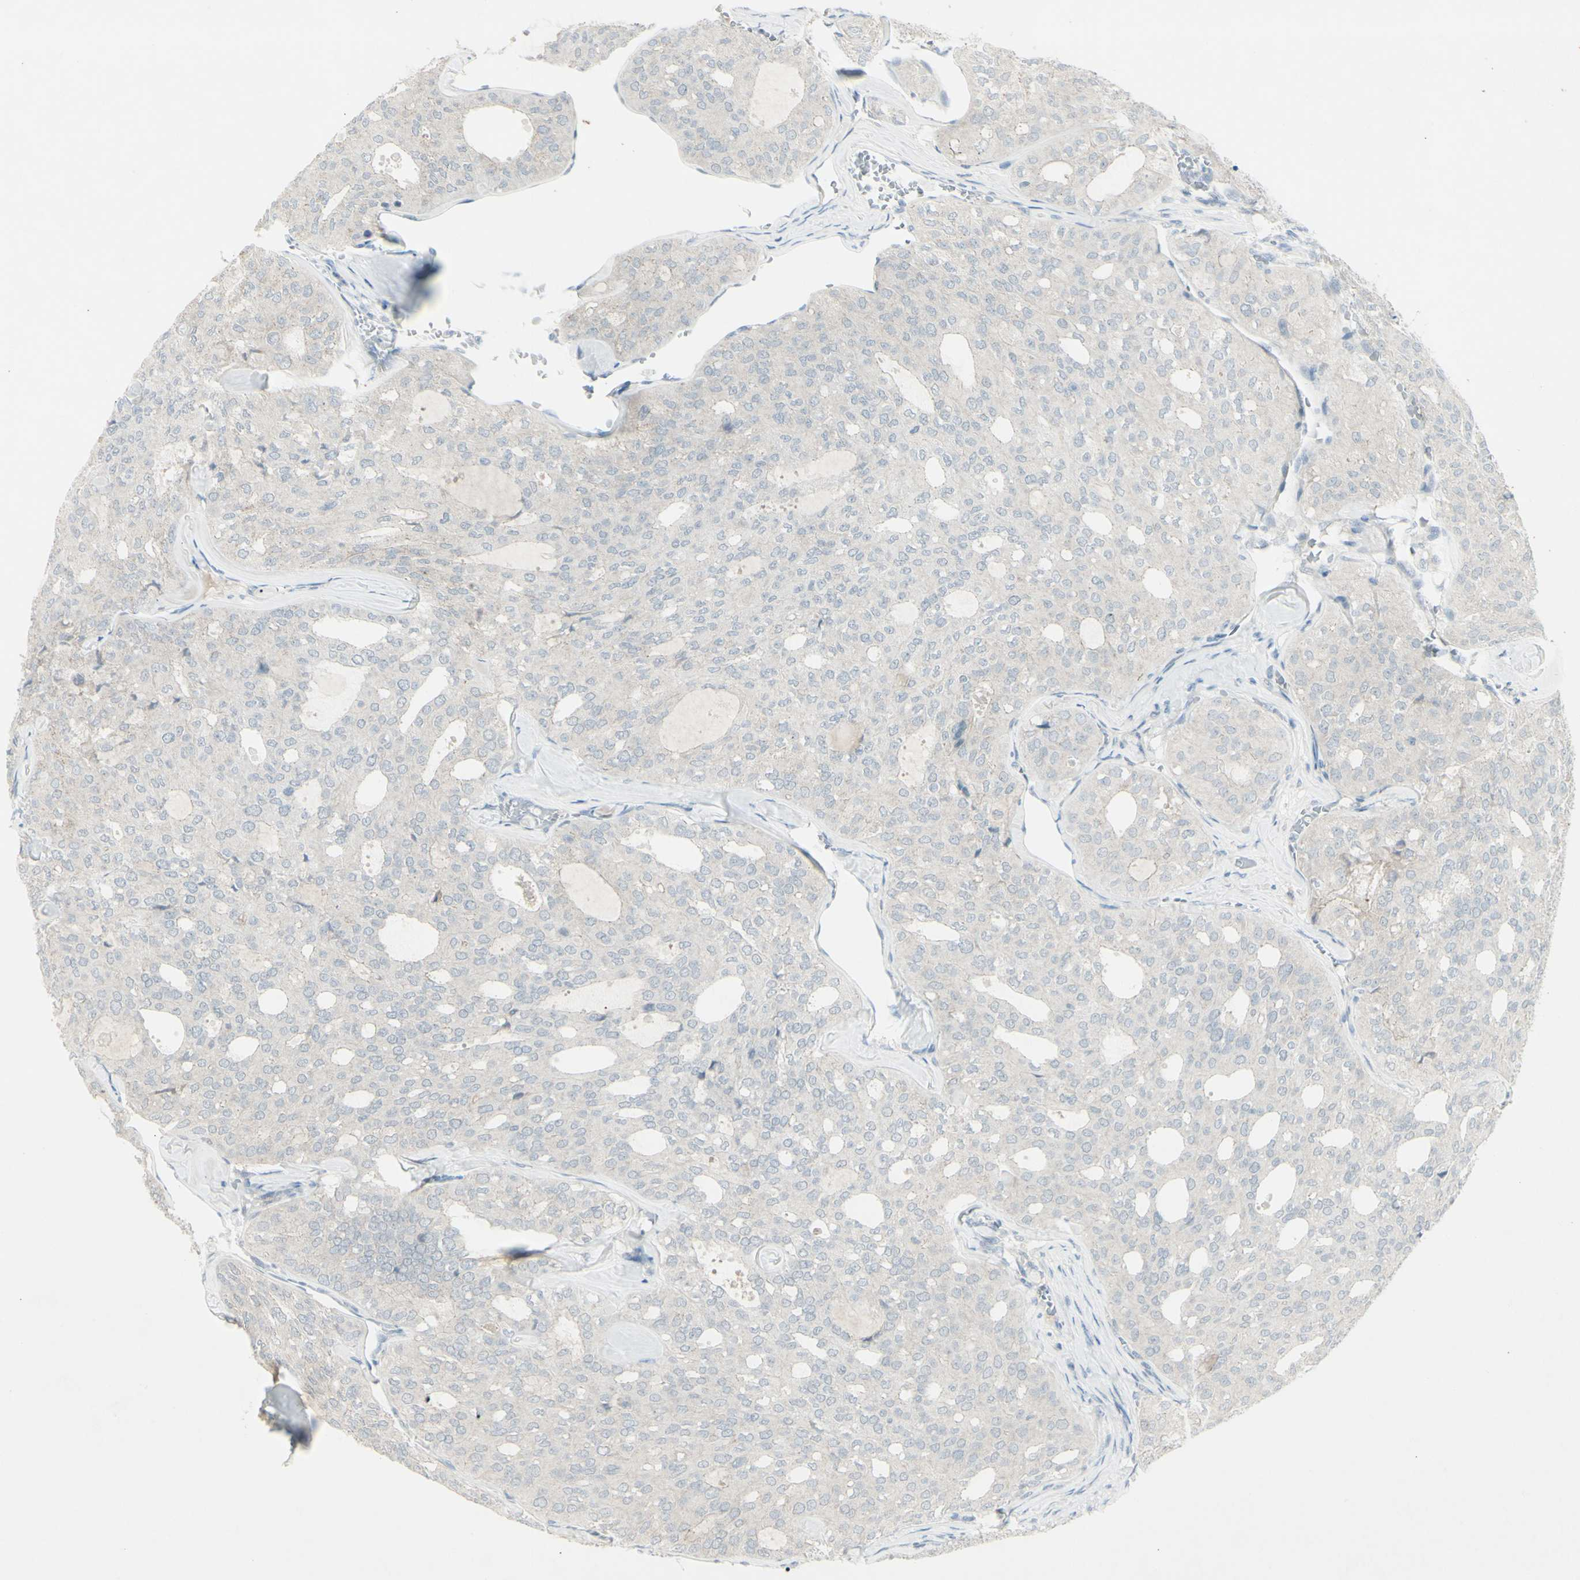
{"staining": {"intensity": "negative", "quantity": "none", "location": "none"}, "tissue": "thyroid cancer", "cell_type": "Tumor cells", "image_type": "cancer", "snomed": [{"axis": "morphology", "description": "Follicular adenoma carcinoma, NOS"}, {"axis": "topography", "description": "Thyroid gland"}], "caption": "Human thyroid follicular adenoma carcinoma stained for a protein using immunohistochemistry (IHC) reveals no expression in tumor cells.", "gene": "SH3GL2", "patient": {"sex": "male", "age": 75}}